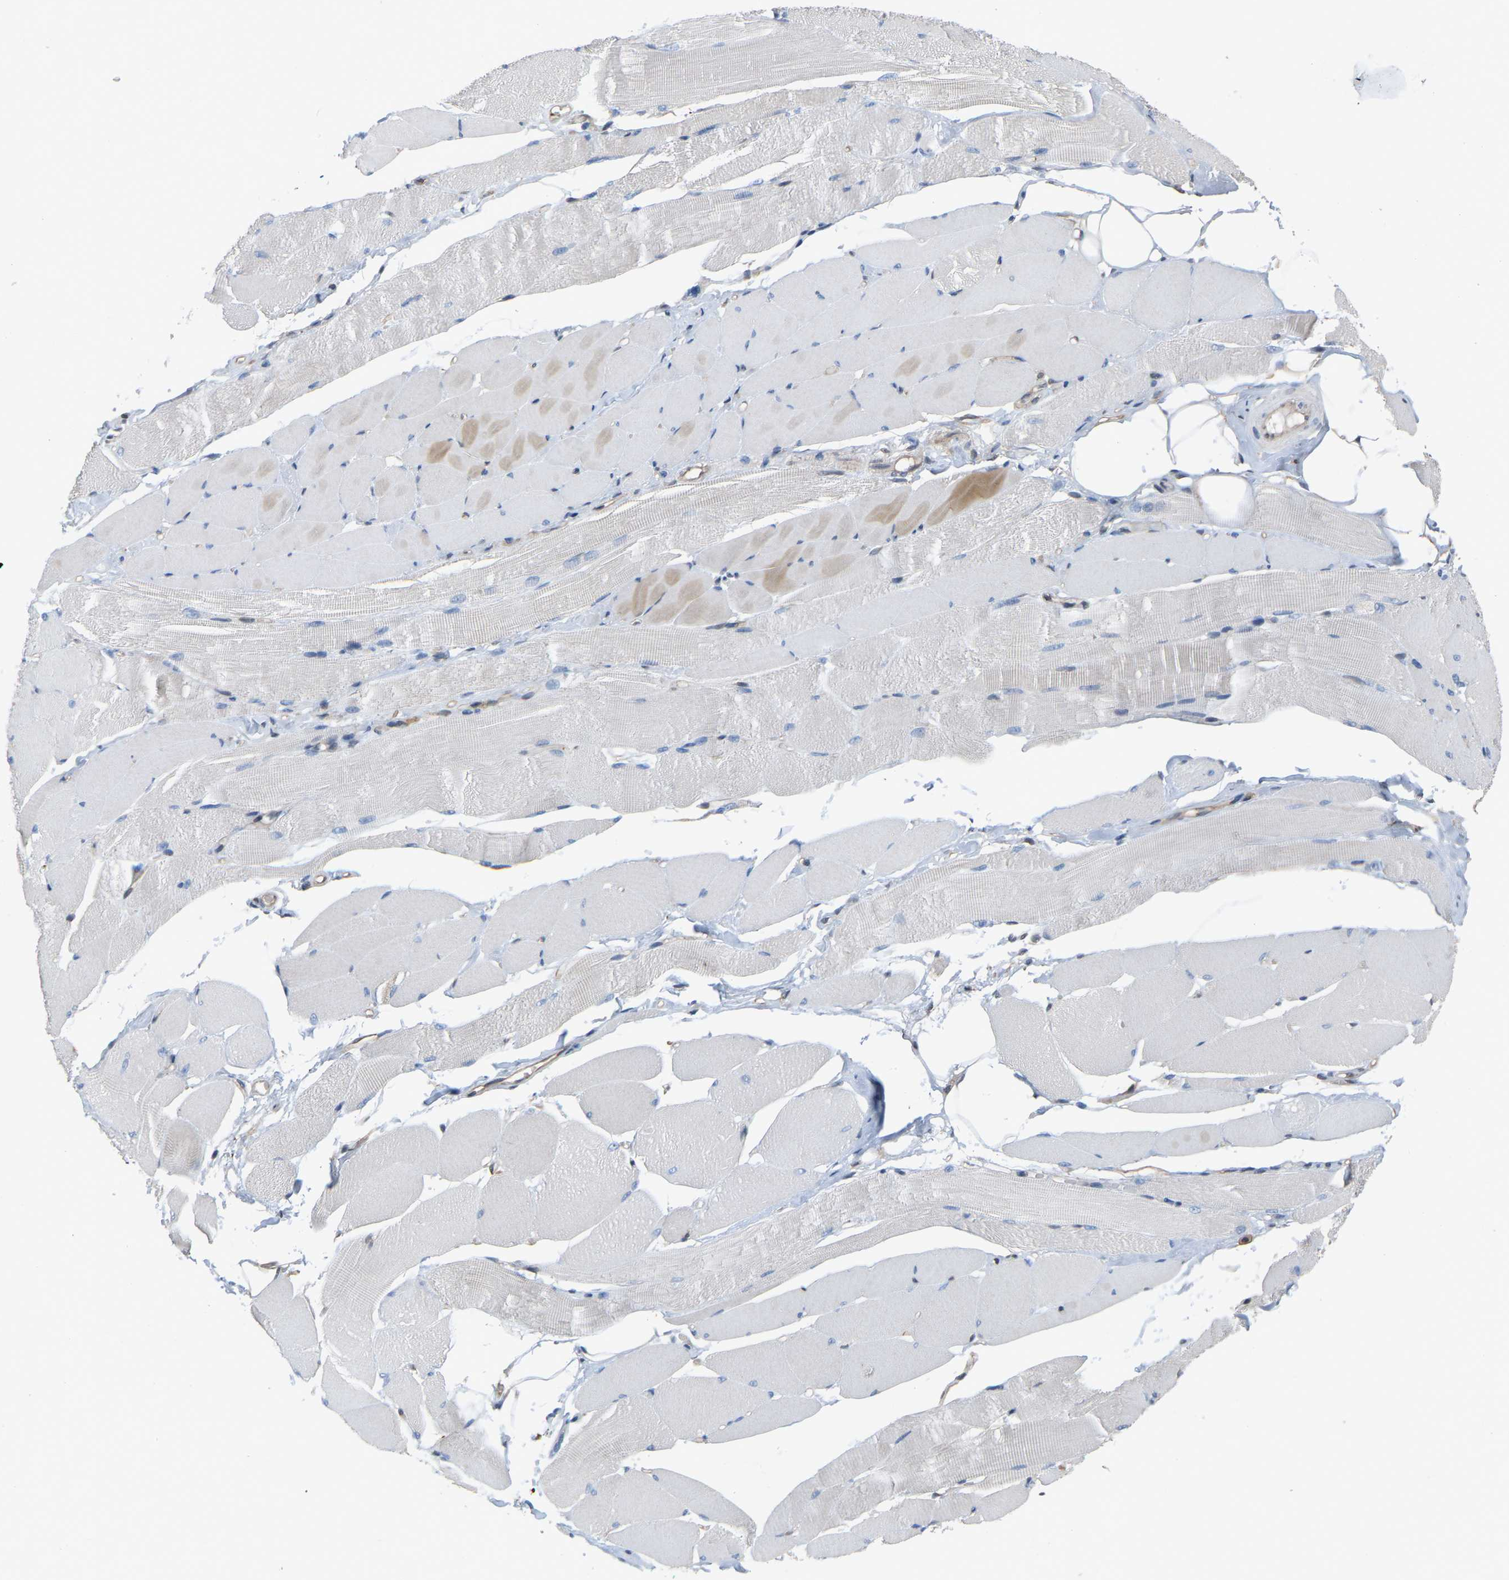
{"staining": {"intensity": "negative", "quantity": "none", "location": "none"}, "tissue": "skeletal muscle", "cell_type": "Myocytes", "image_type": "normal", "snomed": [{"axis": "morphology", "description": "Normal tissue, NOS"}, {"axis": "topography", "description": "Skeletal muscle"}, {"axis": "topography", "description": "Peripheral nerve tissue"}], "caption": "Immunohistochemistry (IHC) histopathology image of normal skeletal muscle: skeletal muscle stained with DAB demonstrates no significant protein staining in myocytes. (DAB immunohistochemistry, high magnification).", "gene": "MTPN", "patient": {"sex": "female", "age": 84}}